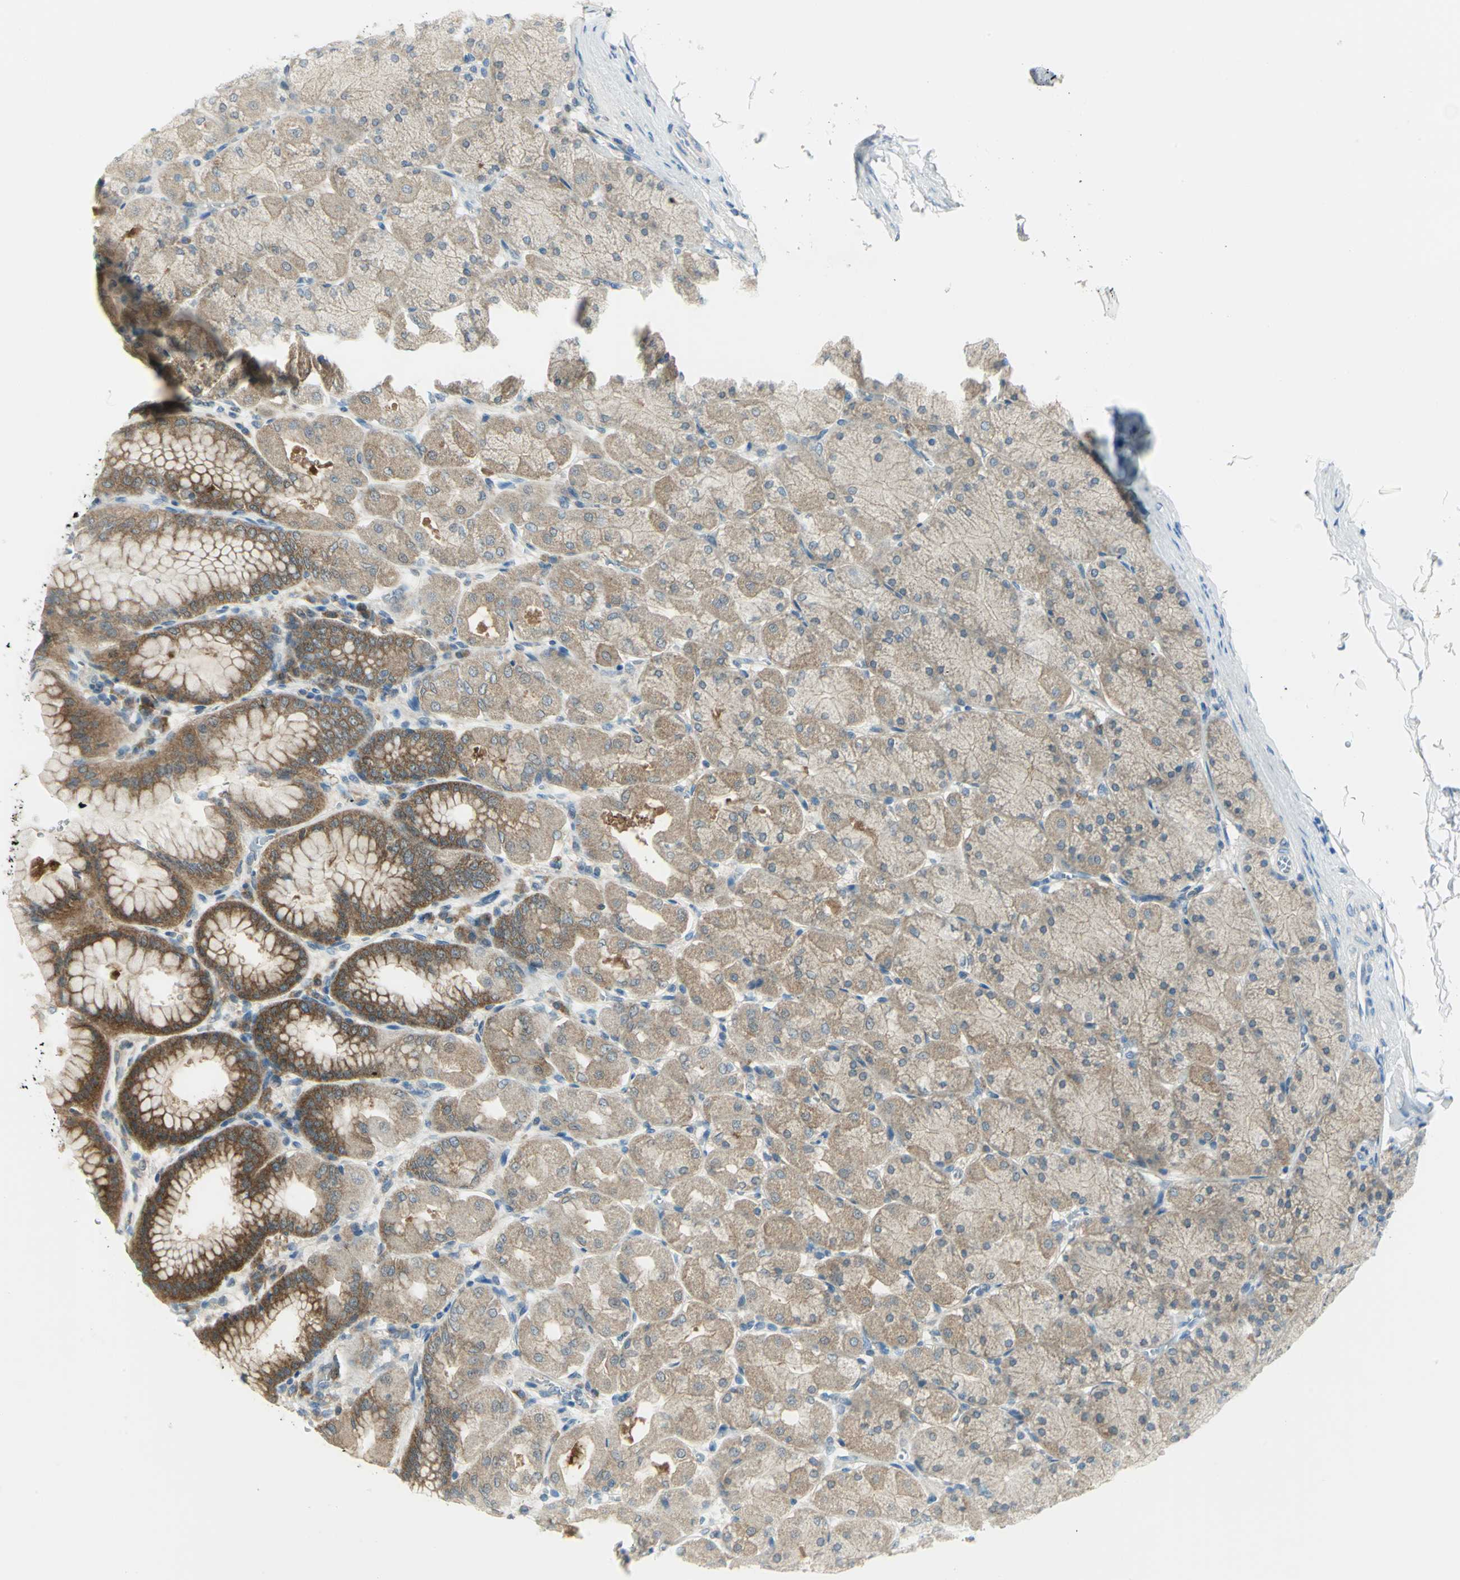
{"staining": {"intensity": "strong", "quantity": "25%-75%", "location": "cytoplasmic/membranous"}, "tissue": "stomach", "cell_type": "Glandular cells", "image_type": "normal", "snomed": [{"axis": "morphology", "description": "Normal tissue, NOS"}, {"axis": "topography", "description": "Stomach, upper"}], "caption": "Normal stomach displays strong cytoplasmic/membranous positivity in about 25%-75% of glandular cells, visualized by immunohistochemistry.", "gene": "ALDOA", "patient": {"sex": "female", "age": 56}}